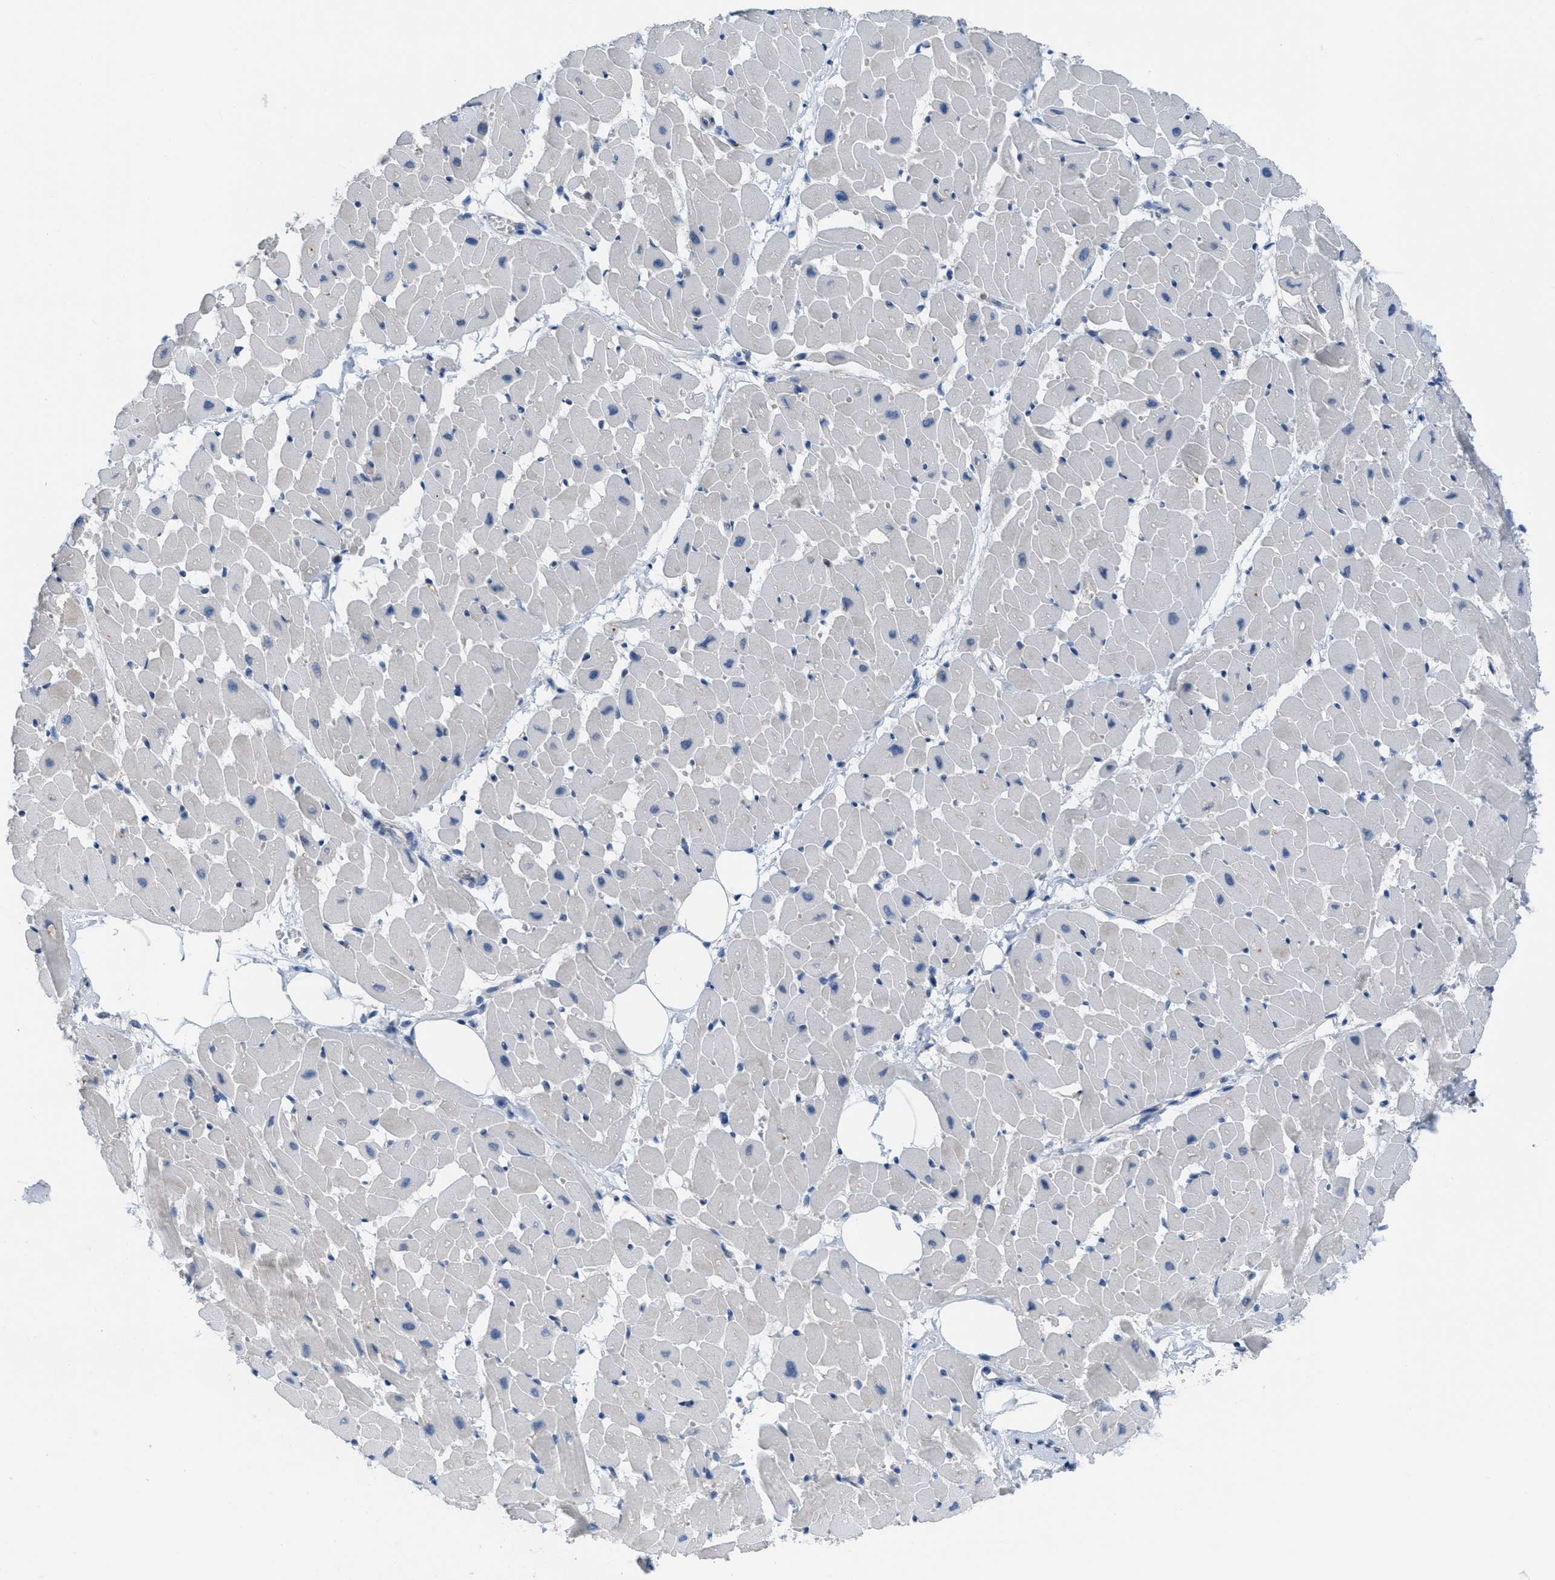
{"staining": {"intensity": "negative", "quantity": "none", "location": "none"}, "tissue": "heart muscle", "cell_type": "Cardiomyocytes", "image_type": "normal", "snomed": [{"axis": "morphology", "description": "Normal tissue, NOS"}, {"axis": "topography", "description": "Heart"}], "caption": "Immunohistochemistry (IHC) of unremarkable human heart muscle shows no staining in cardiomyocytes. (Stains: DAB (3,3'-diaminobenzidine) immunohistochemistry (IHC) with hematoxylin counter stain, Microscopy: brightfield microscopy at high magnification).", "gene": "CRB3", "patient": {"sex": "female", "age": 19}}